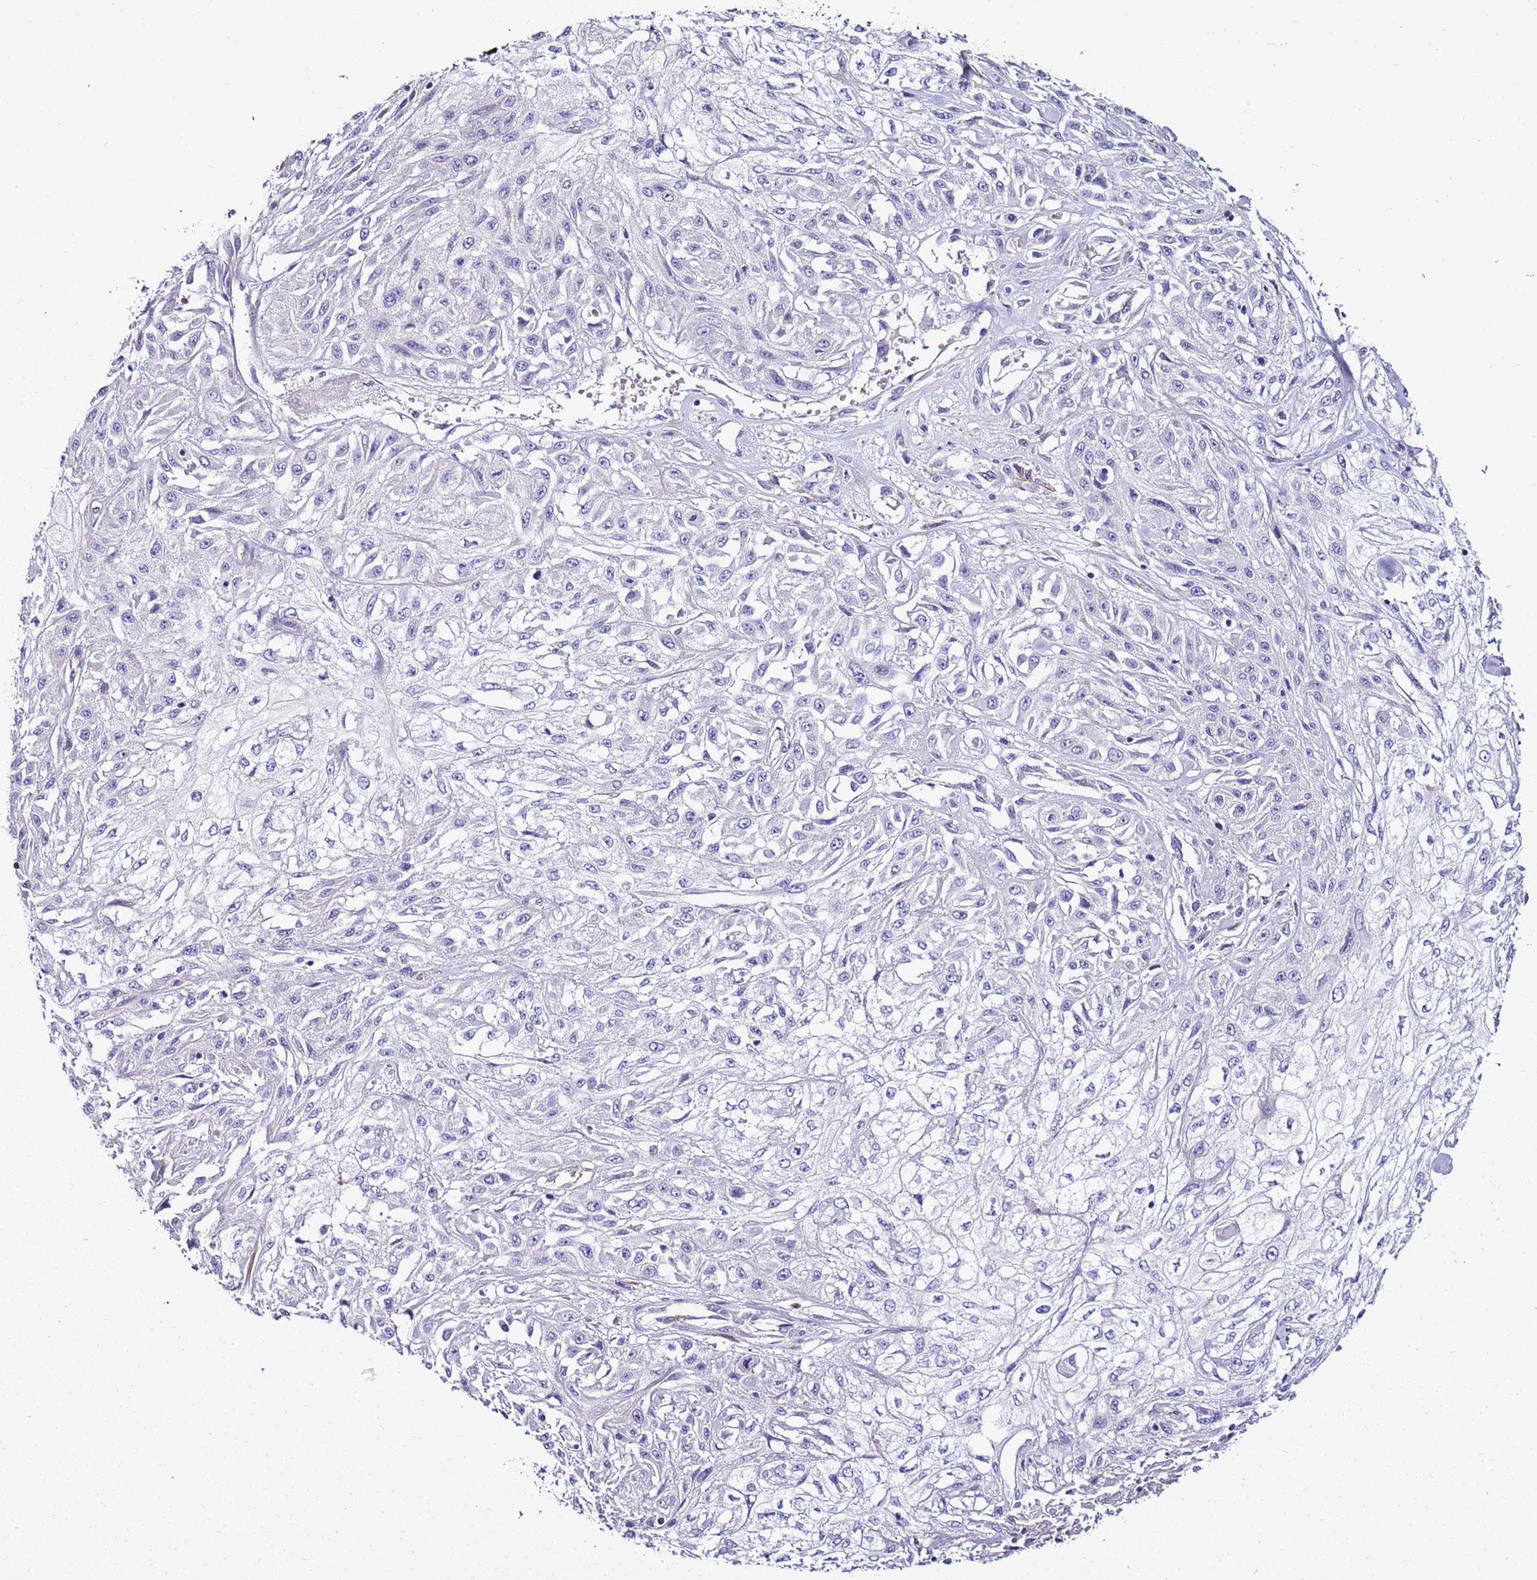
{"staining": {"intensity": "negative", "quantity": "none", "location": "none"}, "tissue": "skin cancer", "cell_type": "Tumor cells", "image_type": "cancer", "snomed": [{"axis": "morphology", "description": "Squamous cell carcinoma, NOS"}, {"axis": "morphology", "description": "Squamous cell carcinoma, metastatic, NOS"}, {"axis": "topography", "description": "Skin"}, {"axis": "topography", "description": "Lymph node"}], "caption": "This is a image of immunohistochemistry (IHC) staining of skin metastatic squamous cell carcinoma, which shows no staining in tumor cells.", "gene": "FAM174C", "patient": {"sex": "male", "age": 75}}